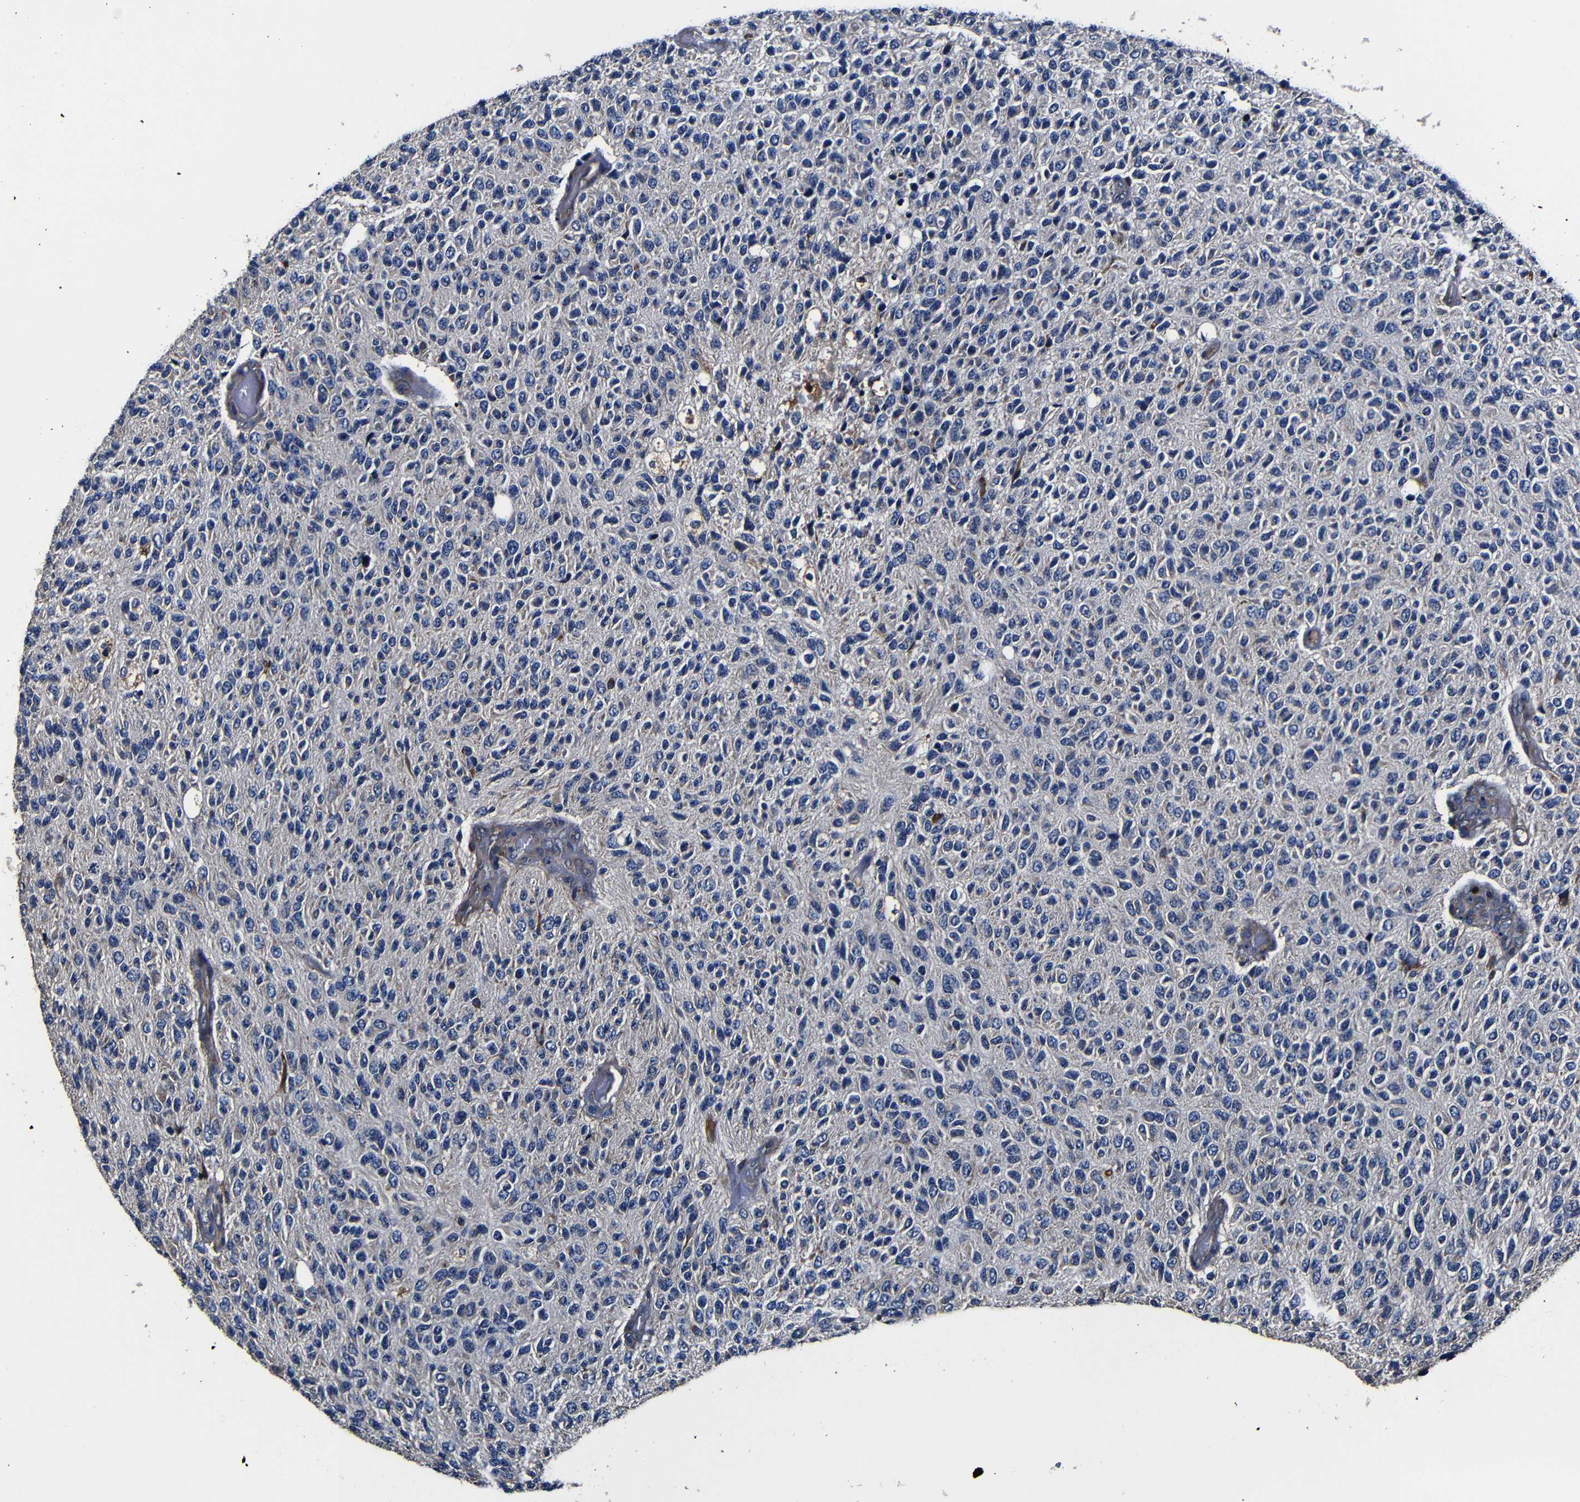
{"staining": {"intensity": "negative", "quantity": "none", "location": "none"}, "tissue": "glioma", "cell_type": "Tumor cells", "image_type": "cancer", "snomed": [{"axis": "morphology", "description": "Glioma, malignant, High grade"}, {"axis": "topography", "description": "pancreas cauda"}], "caption": "DAB (3,3'-diaminobenzidine) immunohistochemical staining of human glioma exhibits no significant expression in tumor cells.", "gene": "SCN9A", "patient": {"sex": "male", "age": 60}}